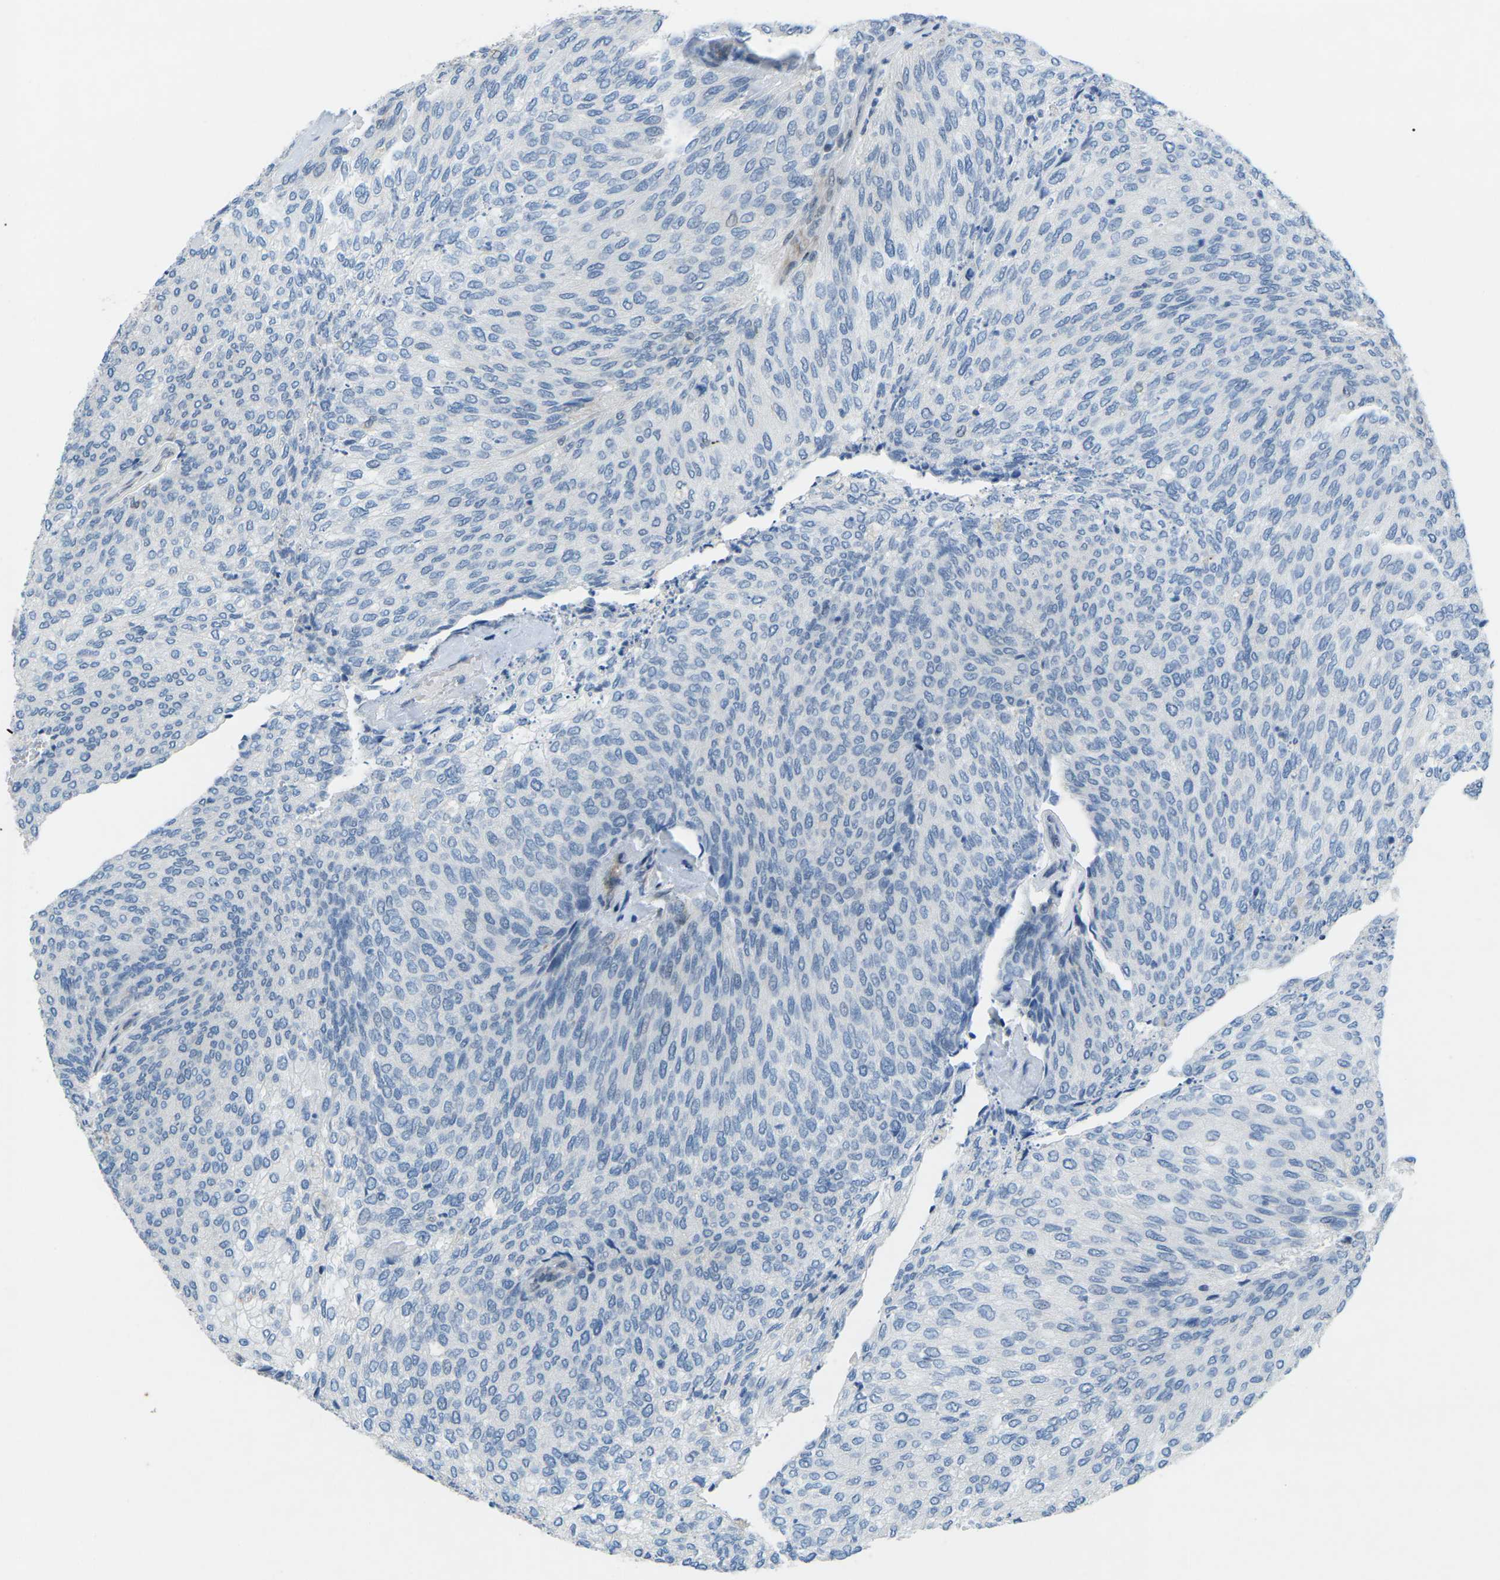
{"staining": {"intensity": "negative", "quantity": "none", "location": "none"}, "tissue": "urothelial cancer", "cell_type": "Tumor cells", "image_type": "cancer", "snomed": [{"axis": "morphology", "description": "Urothelial carcinoma, Low grade"}, {"axis": "topography", "description": "Urinary bladder"}], "caption": "Immunohistochemistry of low-grade urothelial carcinoma displays no expression in tumor cells.", "gene": "MBNL1", "patient": {"sex": "female", "age": 79}}